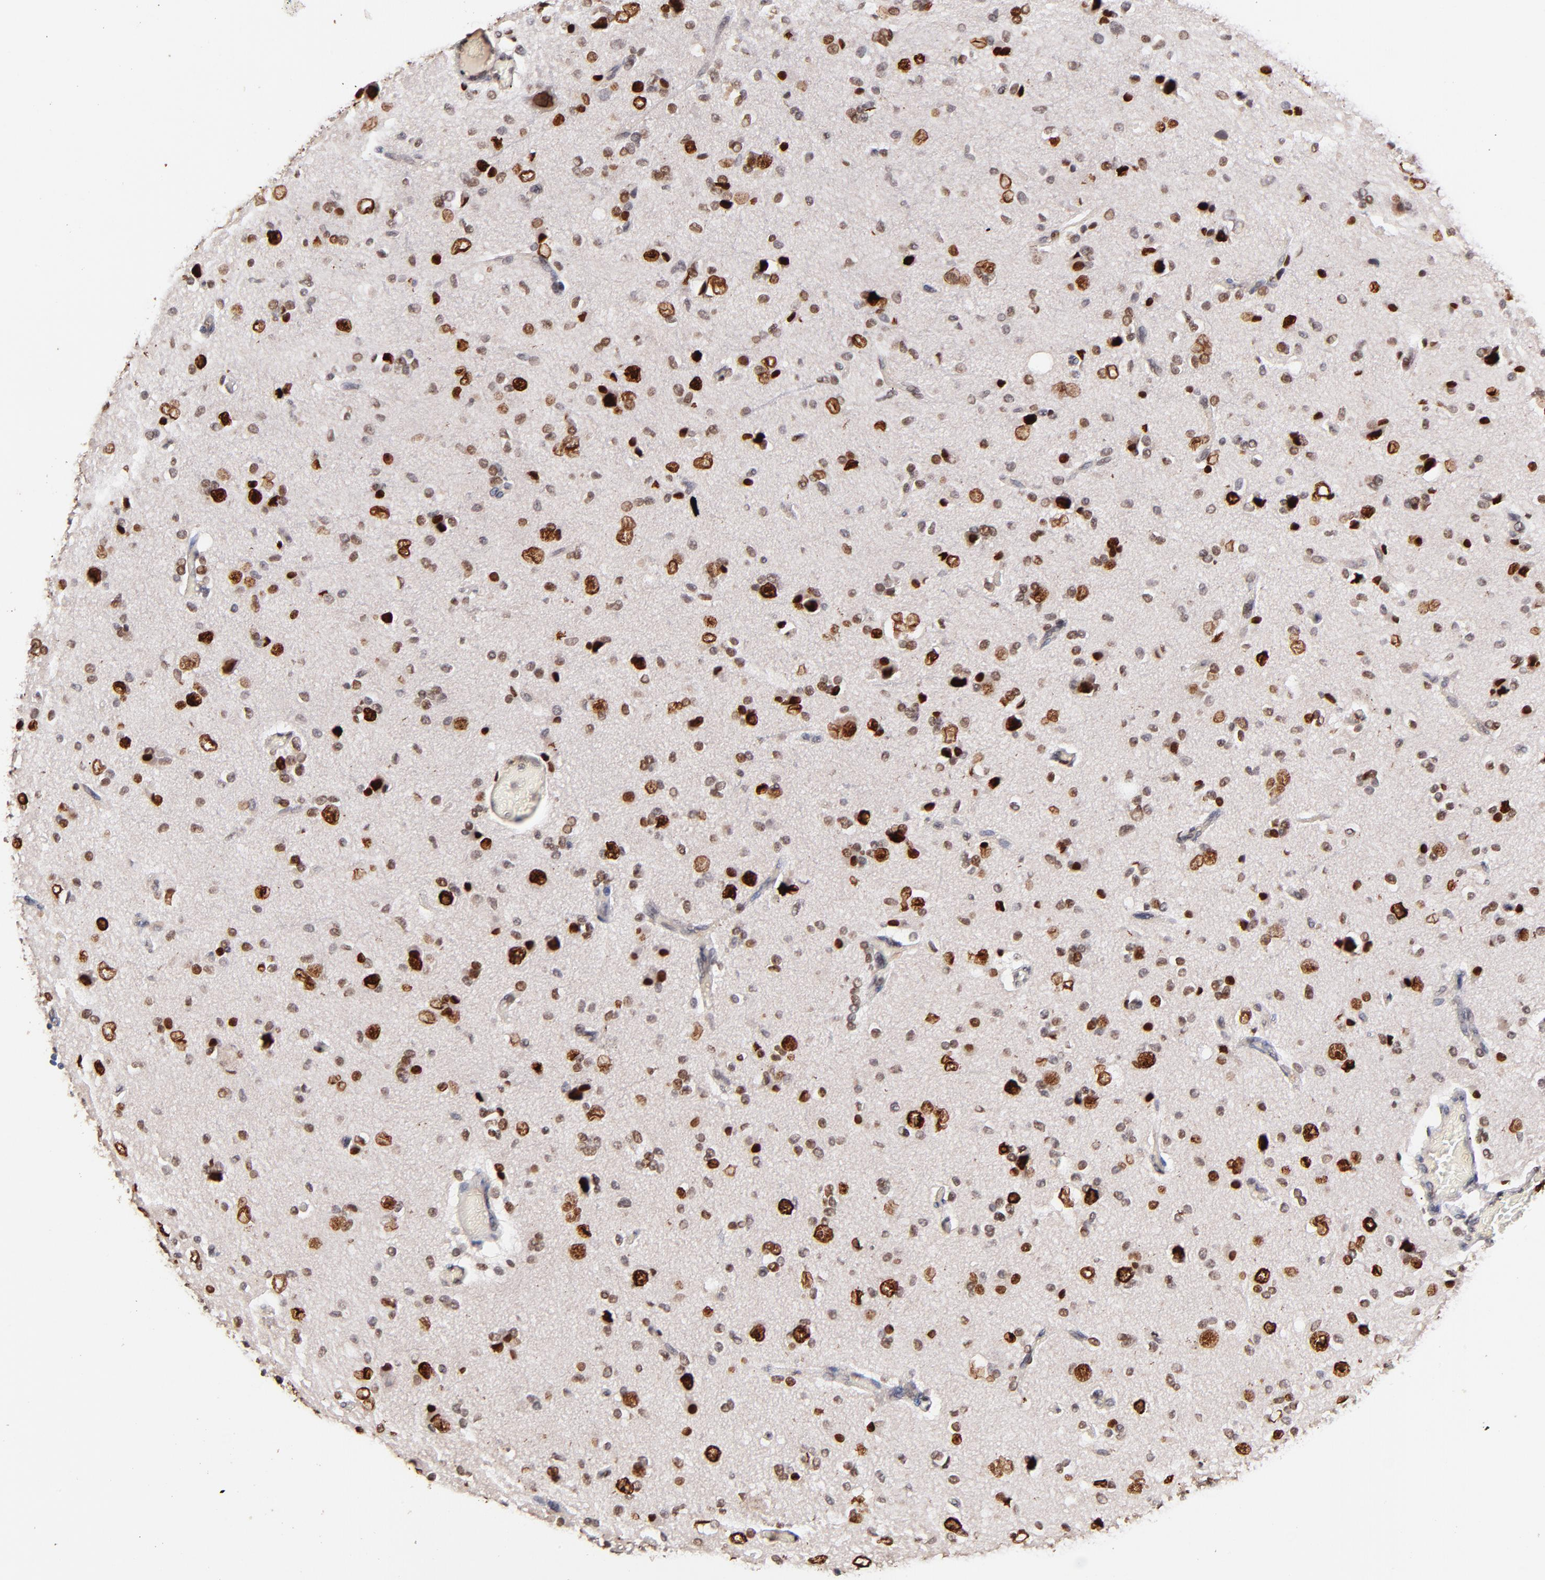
{"staining": {"intensity": "weak", "quantity": "25%-75%", "location": "nuclear"}, "tissue": "glioma", "cell_type": "Tumor cells", "image_type": "cancer", "snomed": [{"axis": "morphology", "description": "Glioma, malignant, High grade"}, {"axis": "topography", "description": "Brain"}], "caption": "Human malignant glioma (high-grade) stained with a brown dye shows weak nuclear positive expression in approximately 25%-75% of tumor cells.", "gene": "ZFP92", "patient": {"sex": "male", "age": 47}}